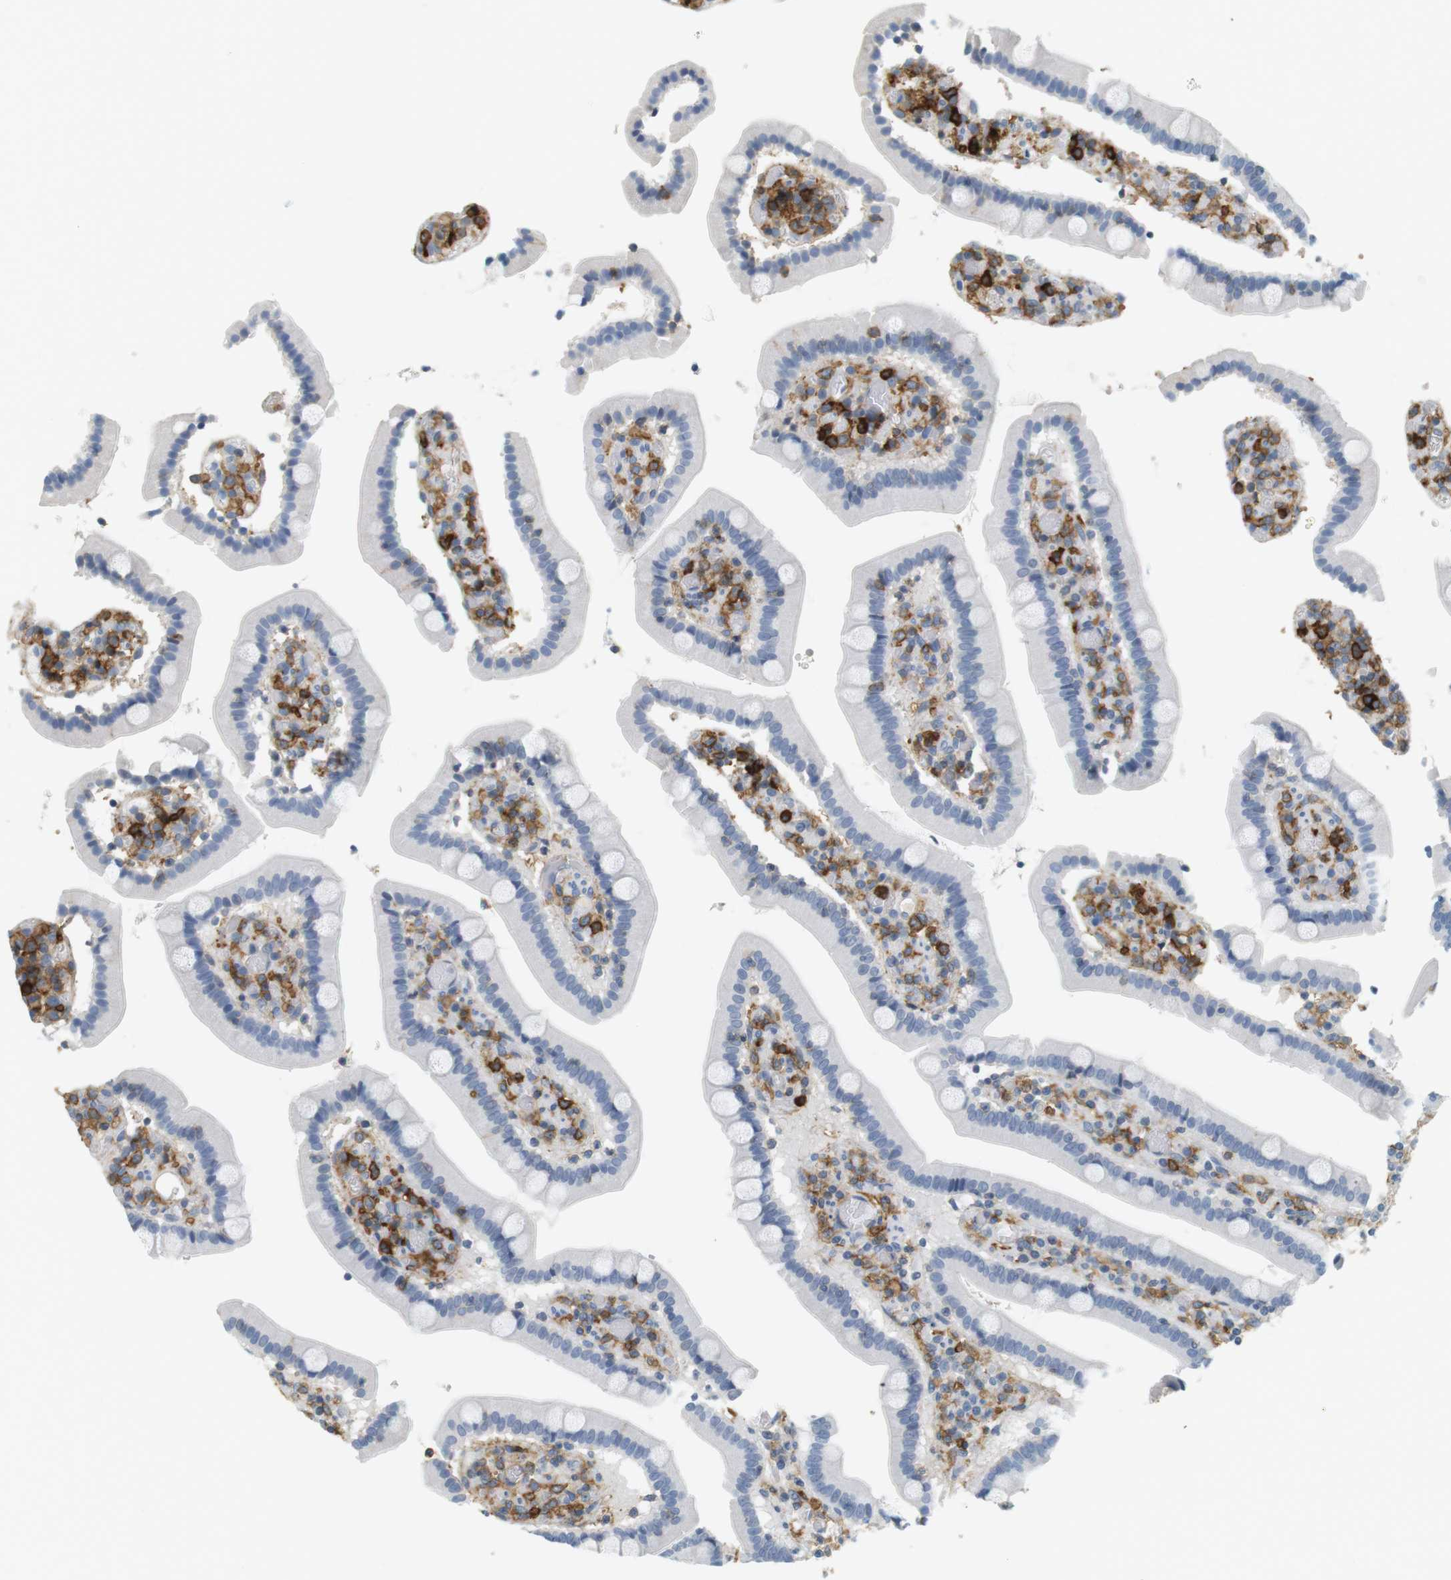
{"staining": {"intensity": "negative", "quantity": "none", "location": "none"}, "tissue": "duodenum", "cell_type": "Glandular cells", "image_type": "normal", "snomed": [{"axis": "morphology", "description": "Normal tissue, NOS"}, {"axis": "topography", "description": "Duodenum"}], "caption": "Immunohistochemistry of benign duodenum exhibits no staining in glandular cells.", "gene": "SIRPA", "patient": {"sex": "female", "age": 53}}